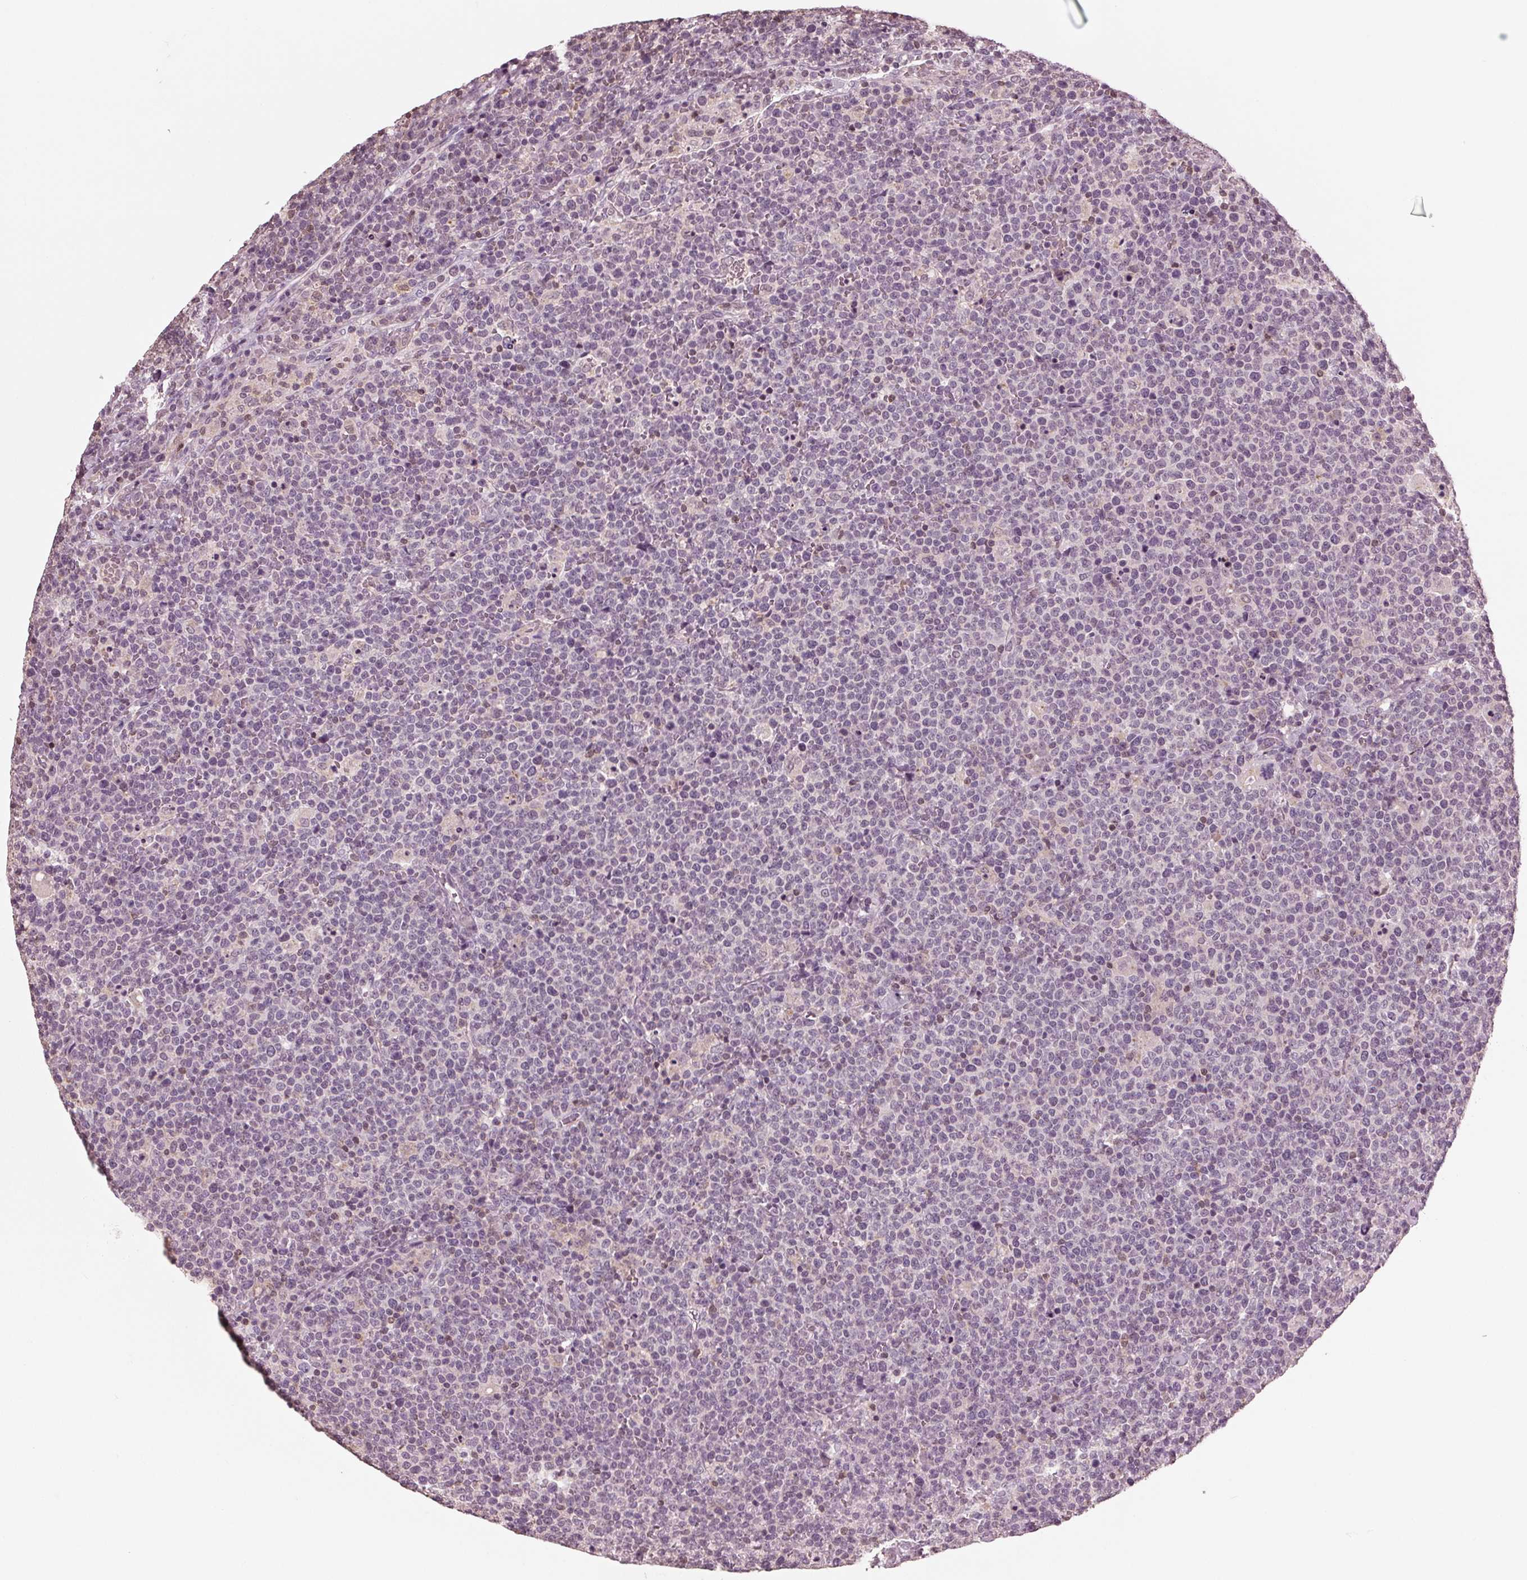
{"staining": {"intensity": "negative", "quantity": "none", "location": "none"}, "tissue": "lymphoma", "cell_type": "Tumor cells", "image_type": "cancer", "snomed": [{"axis": "morphology", "description": "Malignant lymphoma, non-Hodgkin's type, High grade"}, {"axis": "topography", "description": "Lymph node"}], "caption": "This is an immunohistochemistry histopathology image of high-grade malignant lymphoma, non-Hodgkin's type. There is no staining in tumor cells.", "gene": "BTLA", "patient": {"sex": "male", "age": 61}}